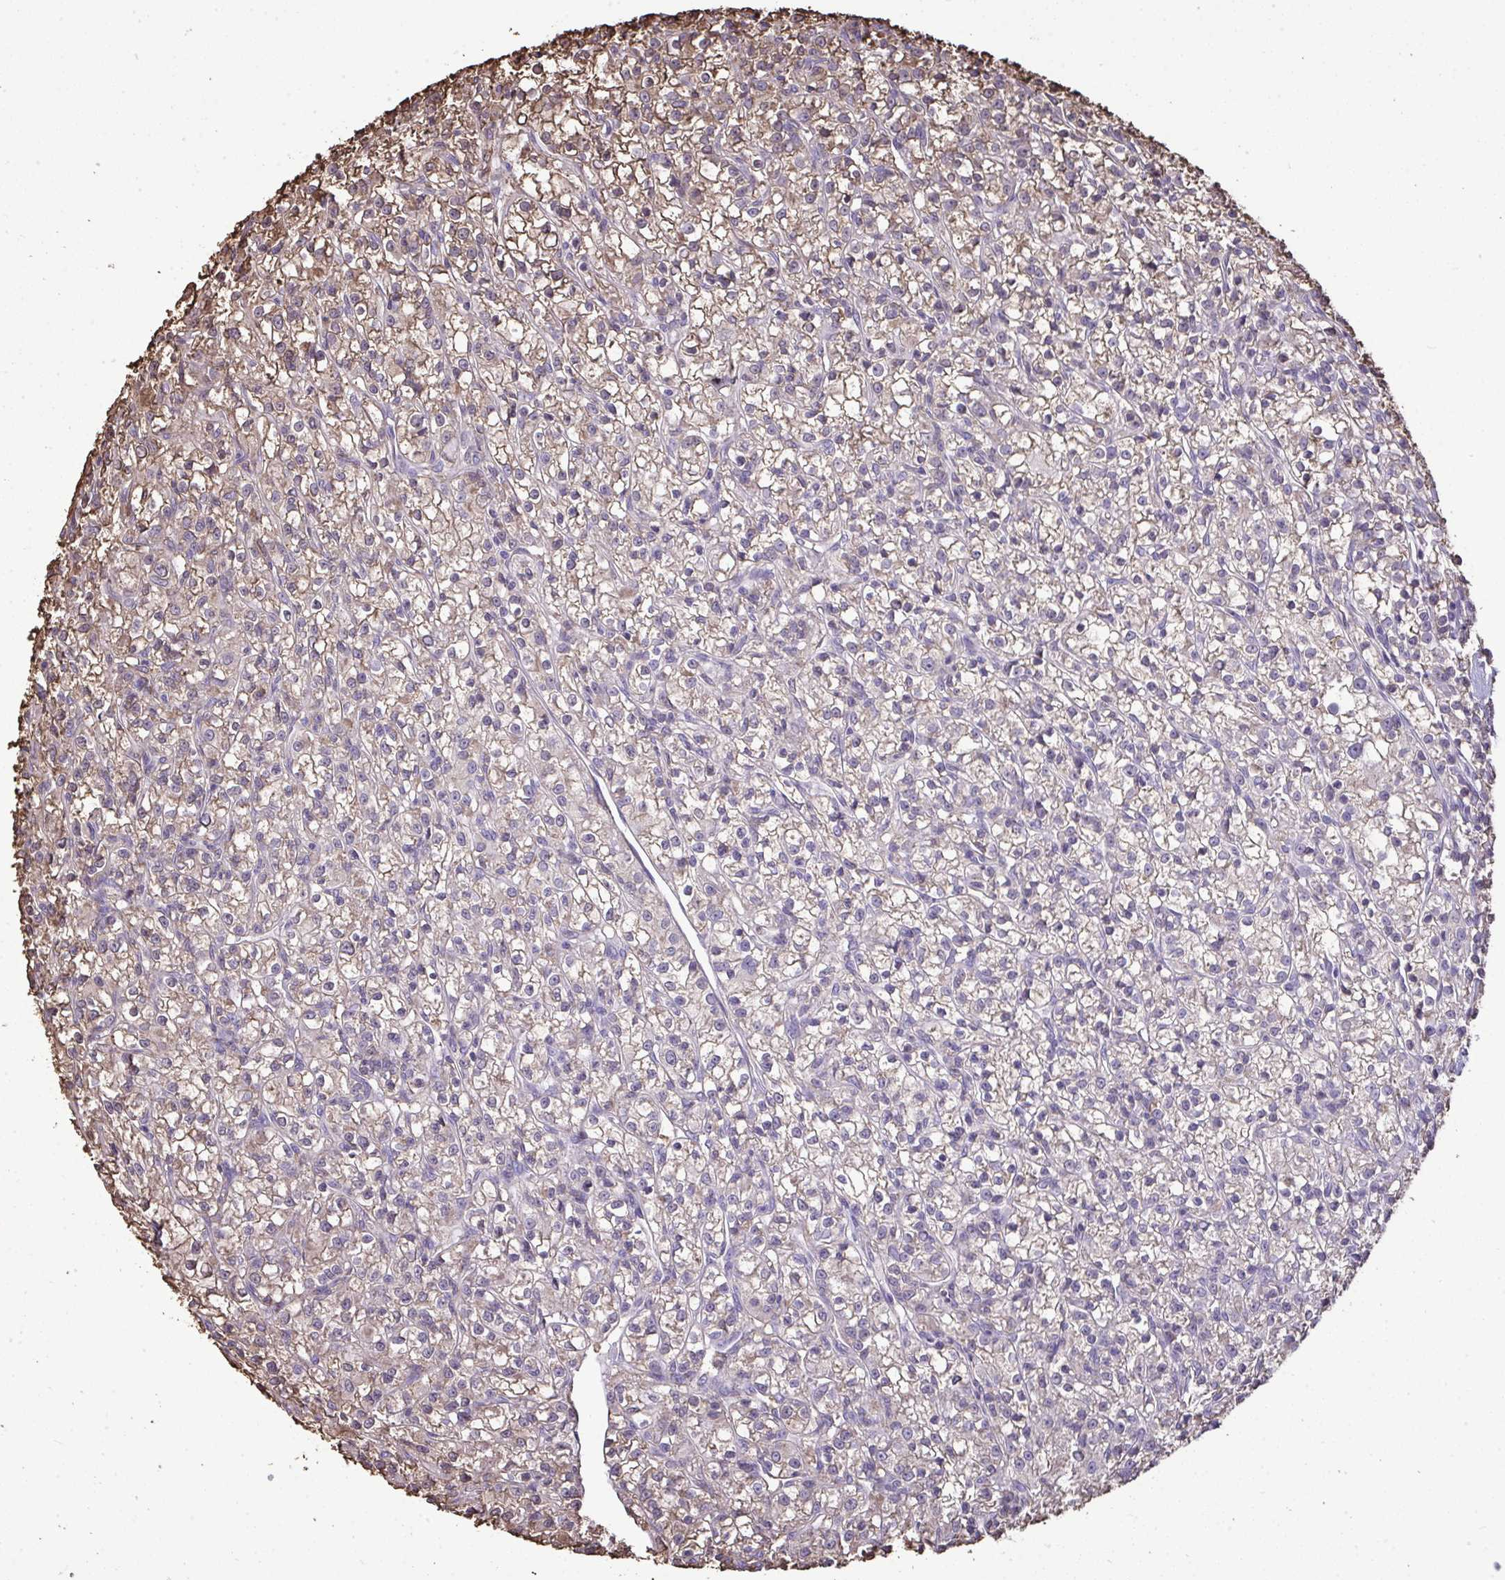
{"staining": {"intensity": "weak", "quantity": "25%-75%", "location": "cytoplasmic/membranous"}, "tissue": "renal cancer", "cell_type": "Tumor cells", "image_type": "cancer", "snomed": [{"axis": "morphology", "description": "Adenocarcinoma, NOS"}, {"axis": "topography", "description": "Kidney"}], "caption": "The immunohistochemical stain shows weak cytoplasmic/membranous staining in tumor cells of renal adenocarcinoma tissue.", "gene": "ANXA5", "patient": {"sex": "female", "age": 59}}